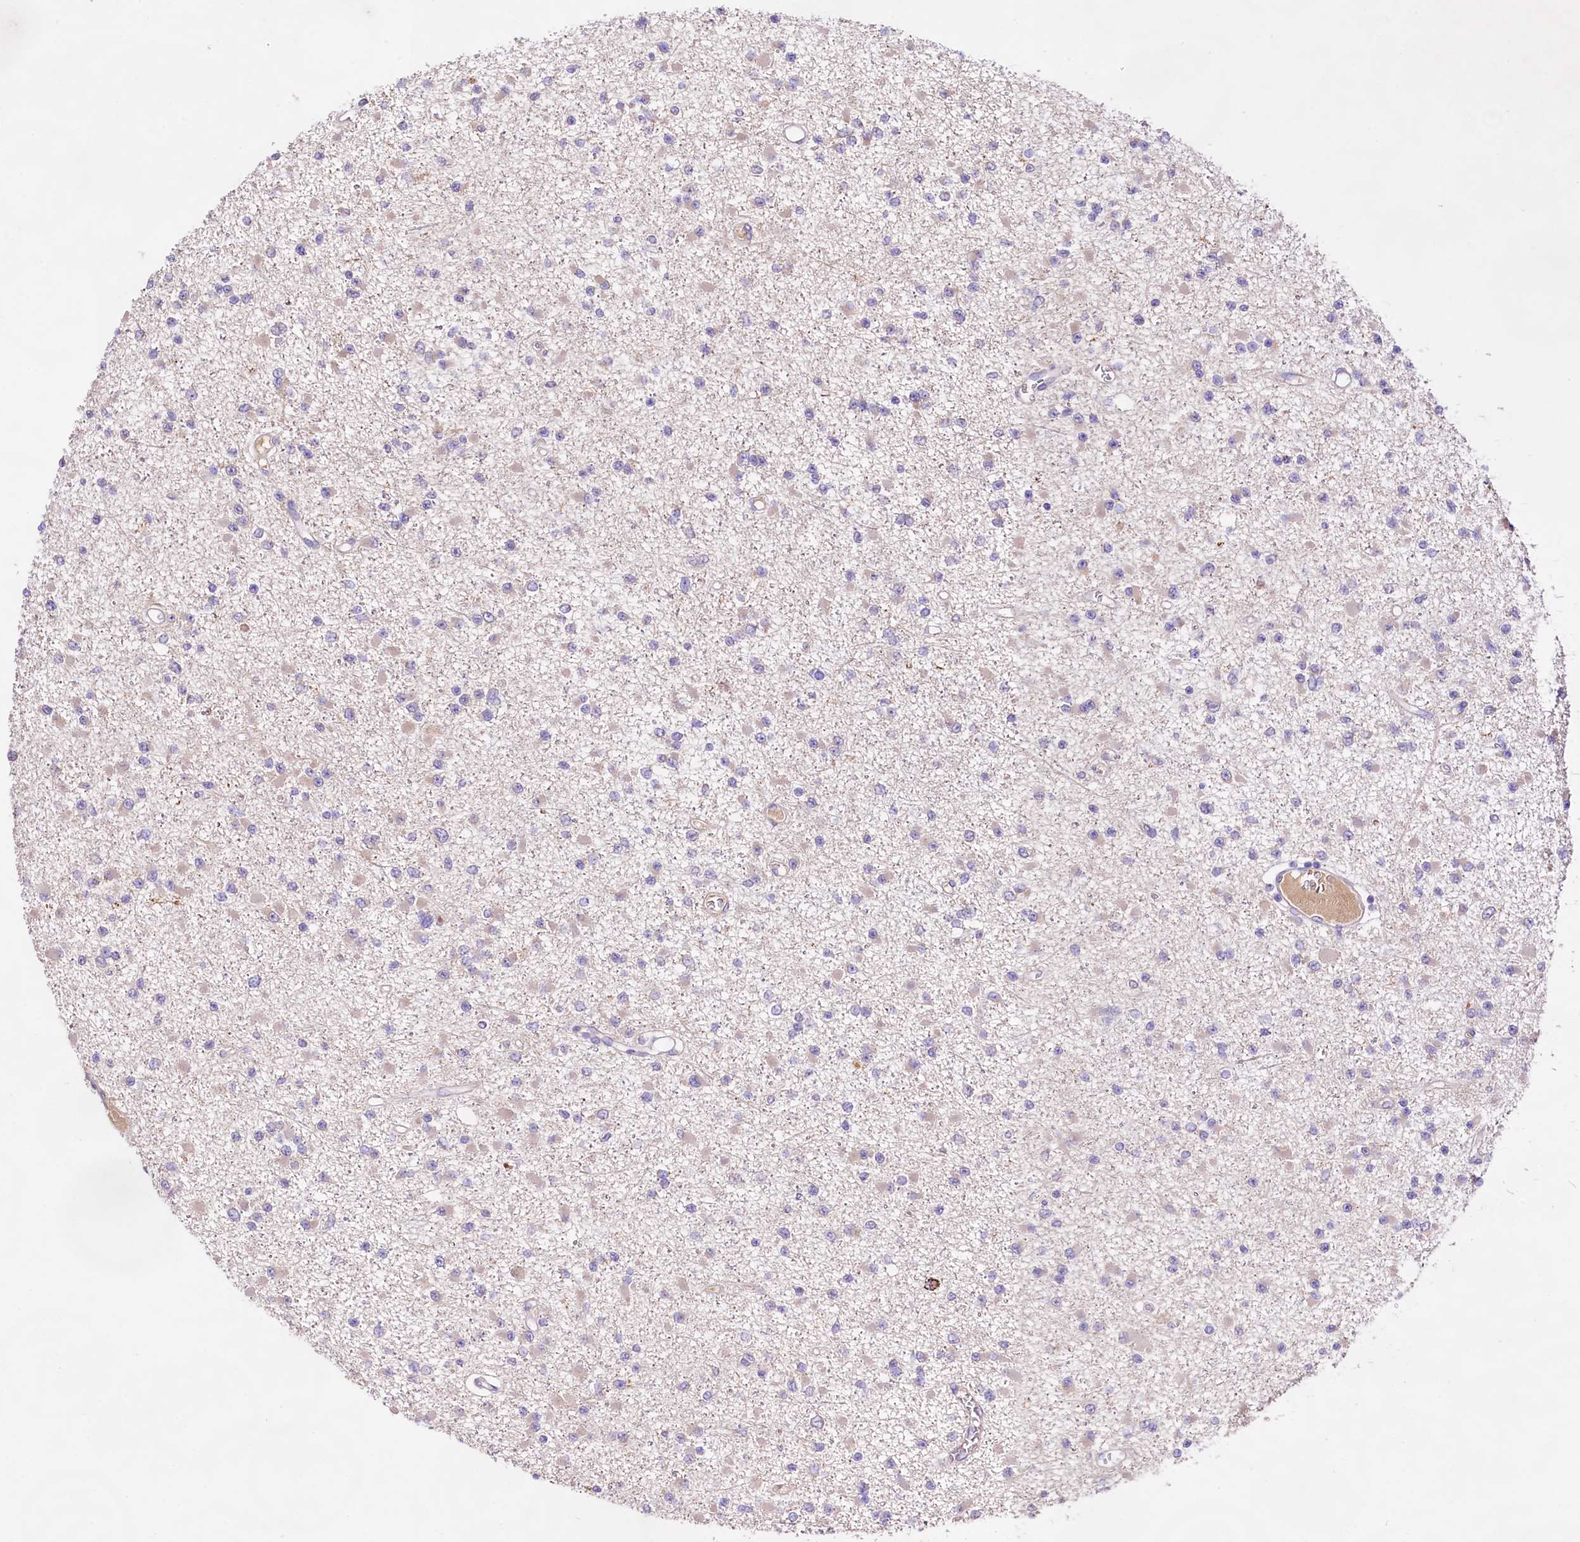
{"staining": {"intensity": "negative", "quantity": "none", "location": "none"}, "tissue": "glioma", "cell_type": "Tumor cells", "image_type": "cancer", "snomed": [{"axis": "morphology", "description": "Glioma, malignant, Low grade"}, {"axis": "topography", "description": "Brain"}], "caption": "Immunohistochemistry (IHC) photomicrograph of glioma stained for a protein (brown), which reveals no expression in tumor cells. Nuclei are stained in blue.", "gene": "DMXL2", "patient": {"sex": "female", "age": 22}}